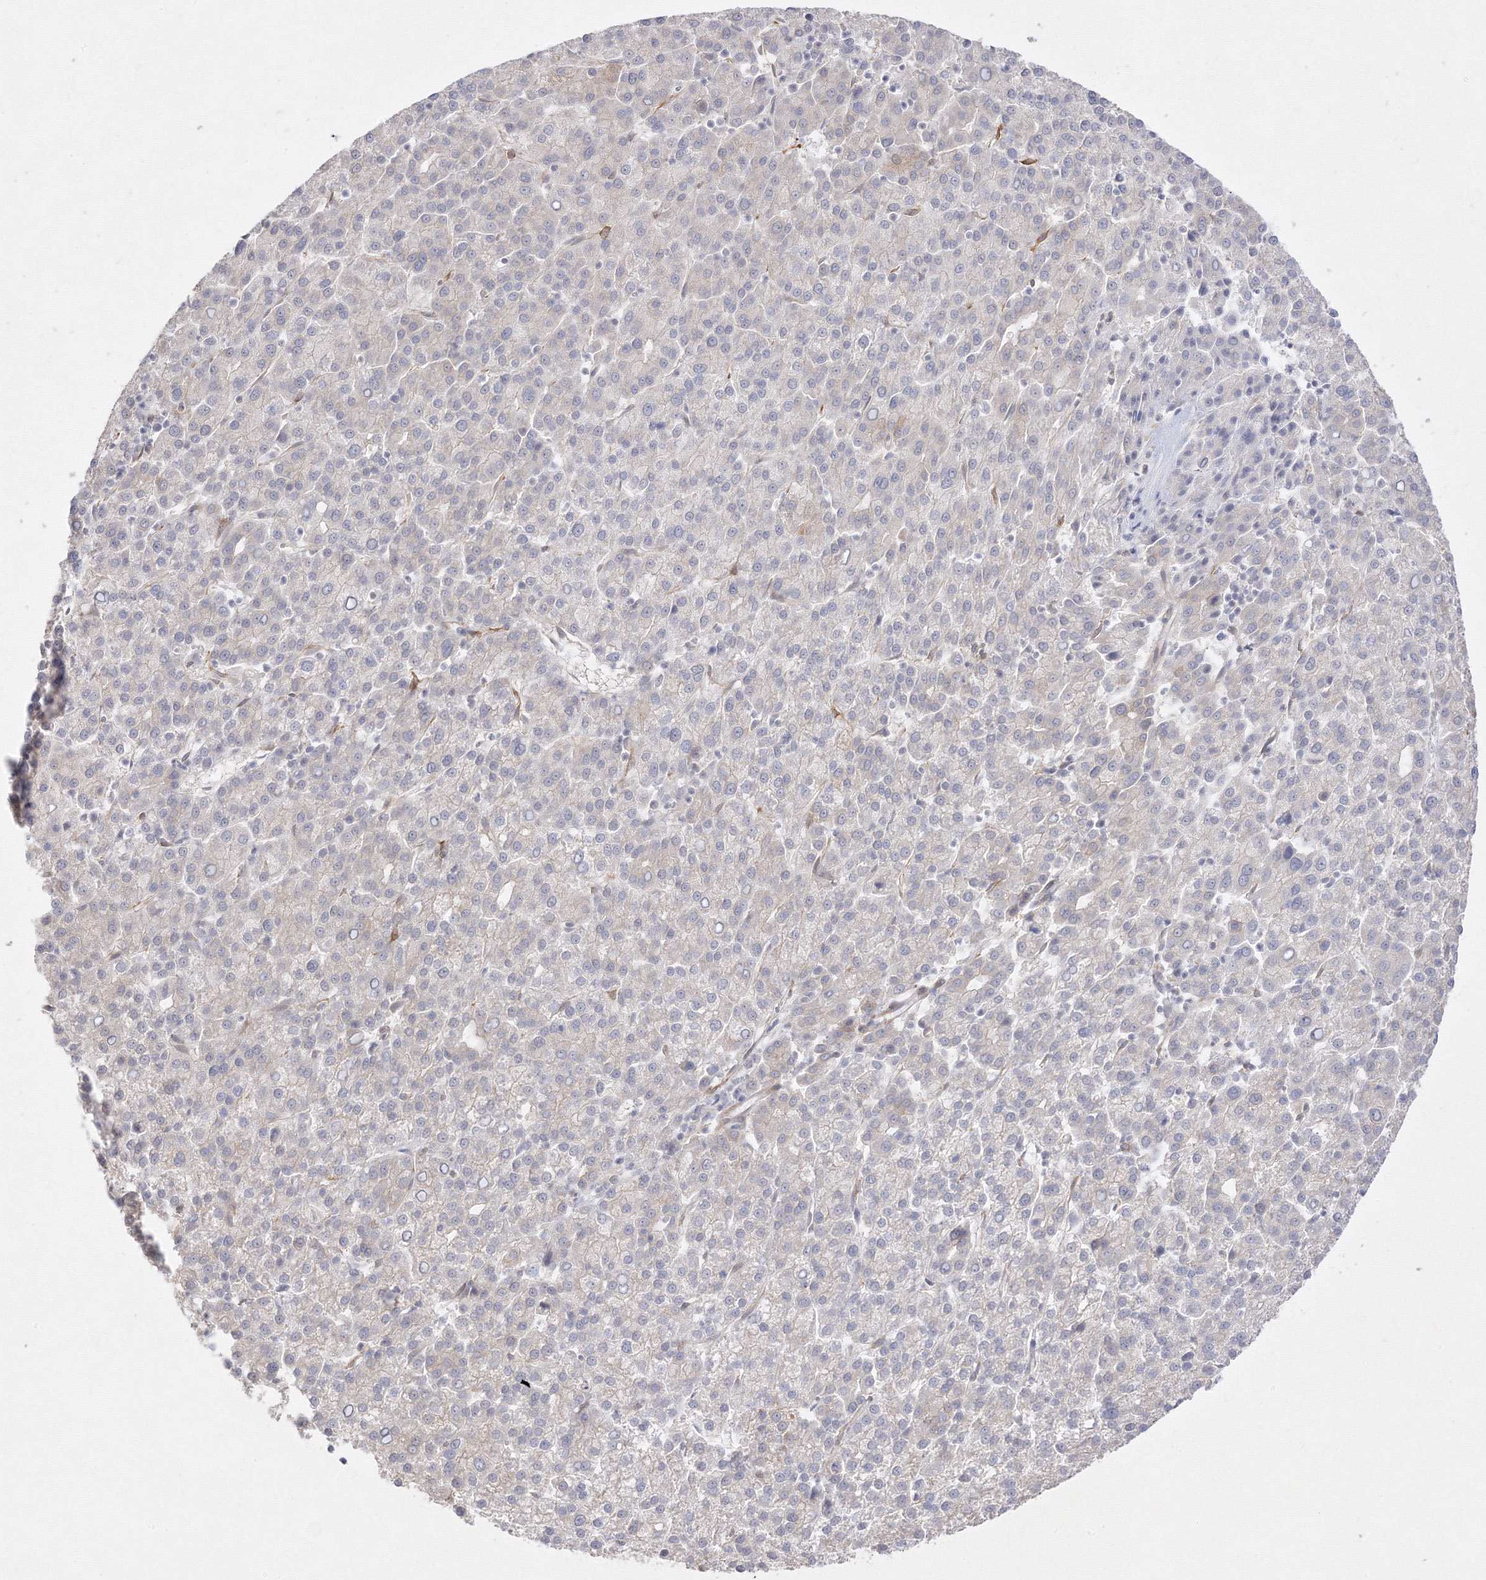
{"staining": {"intensity": "negative", "quantity": "none", "location": "none"}, "tissue": "liver cancer", "cell_type": "Tumor cells", "image_type": "cancer", "snomed": [{"axis": "morphology", "description": "Carcinoma, Hepatocellular, NOS"}, {"axis": "topography", "description": "Liver"}], "caption": "Liver cancer (hepatocellular carcinoma) was stained to show a protein in brown. There is no significant positivity in tumor cells. Nuclei are stained in blue.", "gene": "C2CD2", "patient": {"sex": "female", "age": 58}}